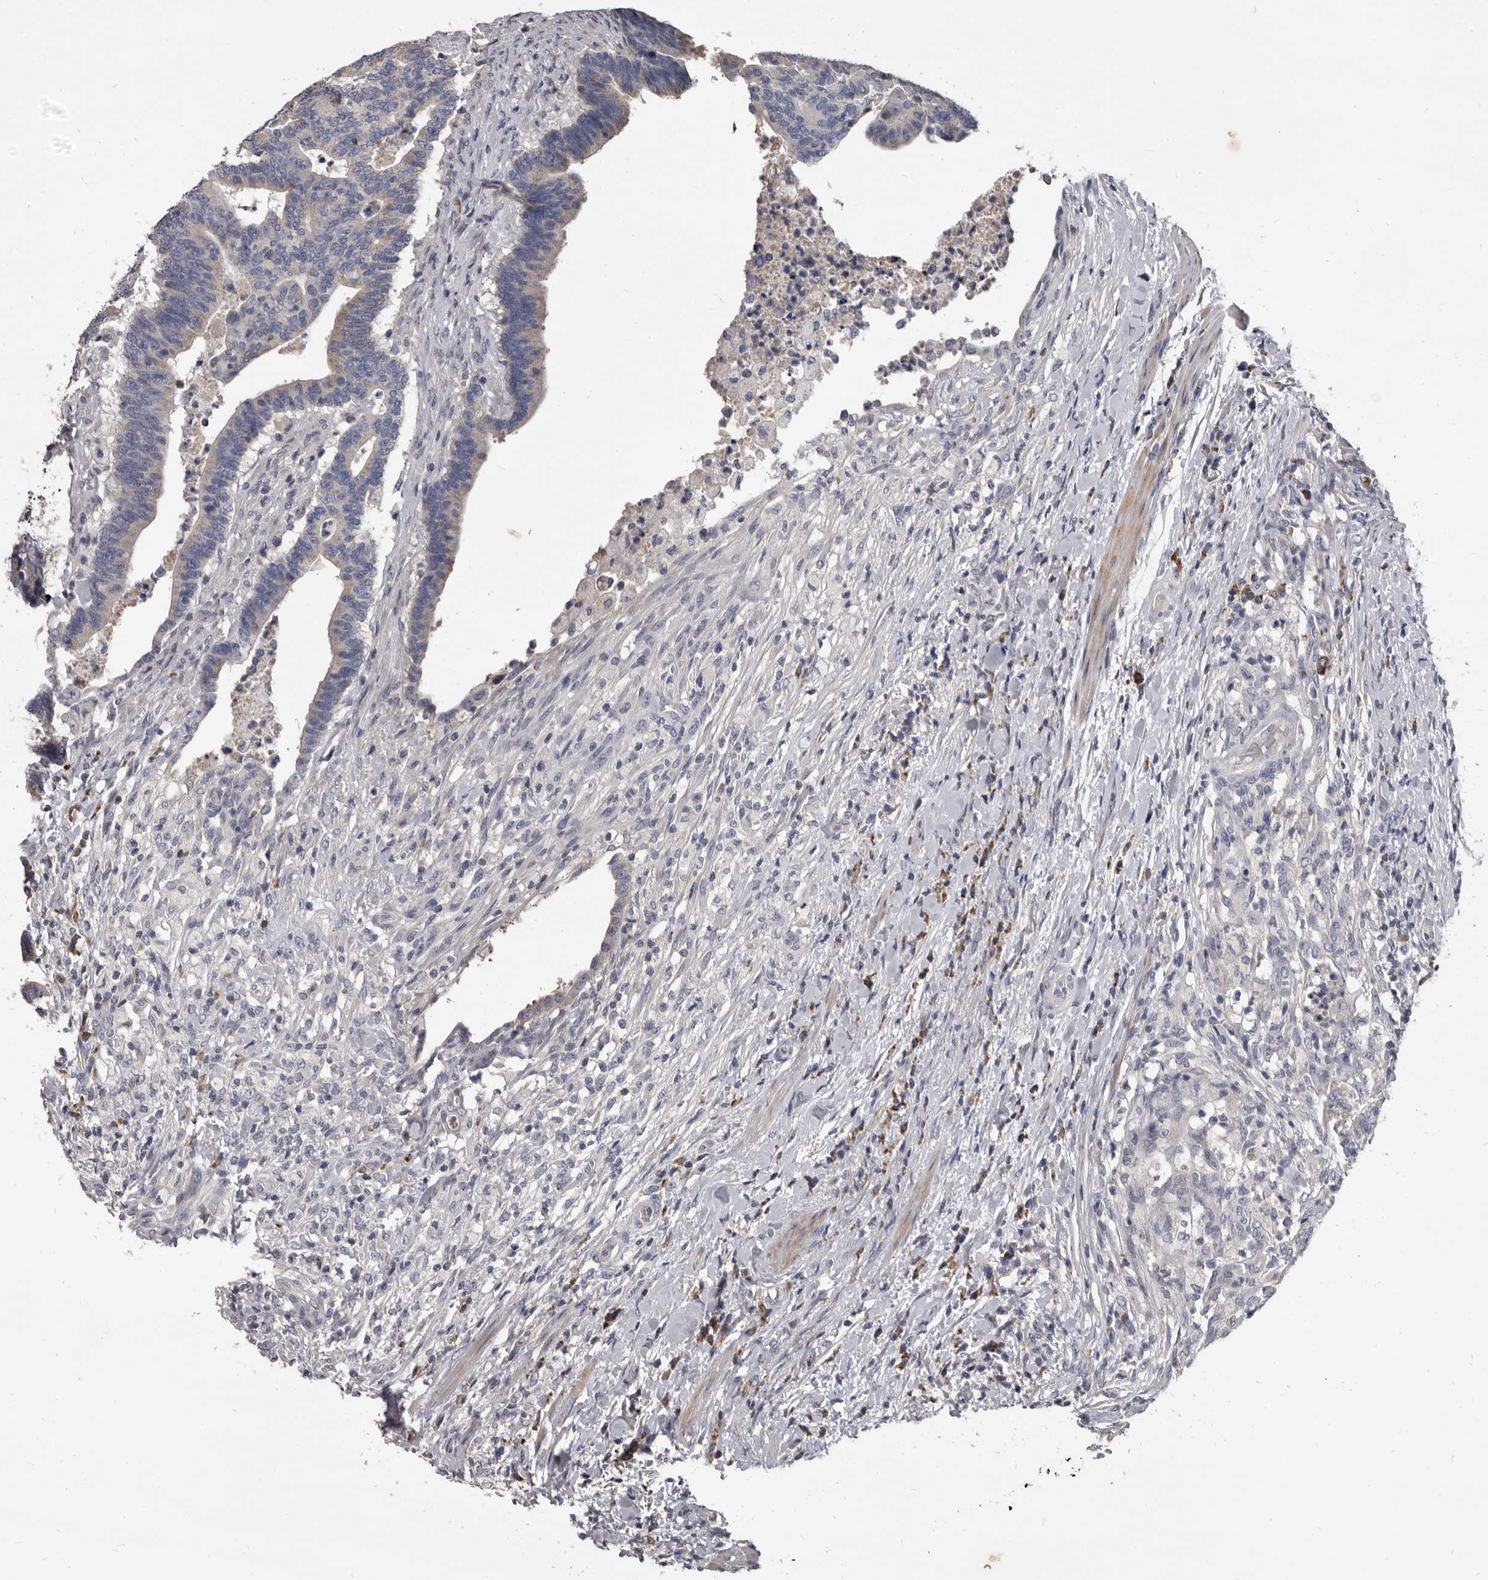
{"staining": {"intensity": "weak", "quantity": "<25%", "location": "cytoplasmic/membranous"}, "tissue": "colorectal cancer", "cell_type": "Tumor cells", "image_type": "cancer", "snomed": [{"axis": "morphology", "description": "Adenocarcinoma, NOS"}, {"axis": "topography", "description": "Colon"}], "caption": "An immunohistochemistry (IHC) photomicrograph of colorectal cancer (adenocarcinoma) is shown. There is no staining in tumor cells of colorectal cancer (adenocarcinoma). (DAB (3,3'-diaminobenzidine) IHC, high magnification).", "gene": "ALDH5A1", "patient": {"sex": "female", "age": 66}}